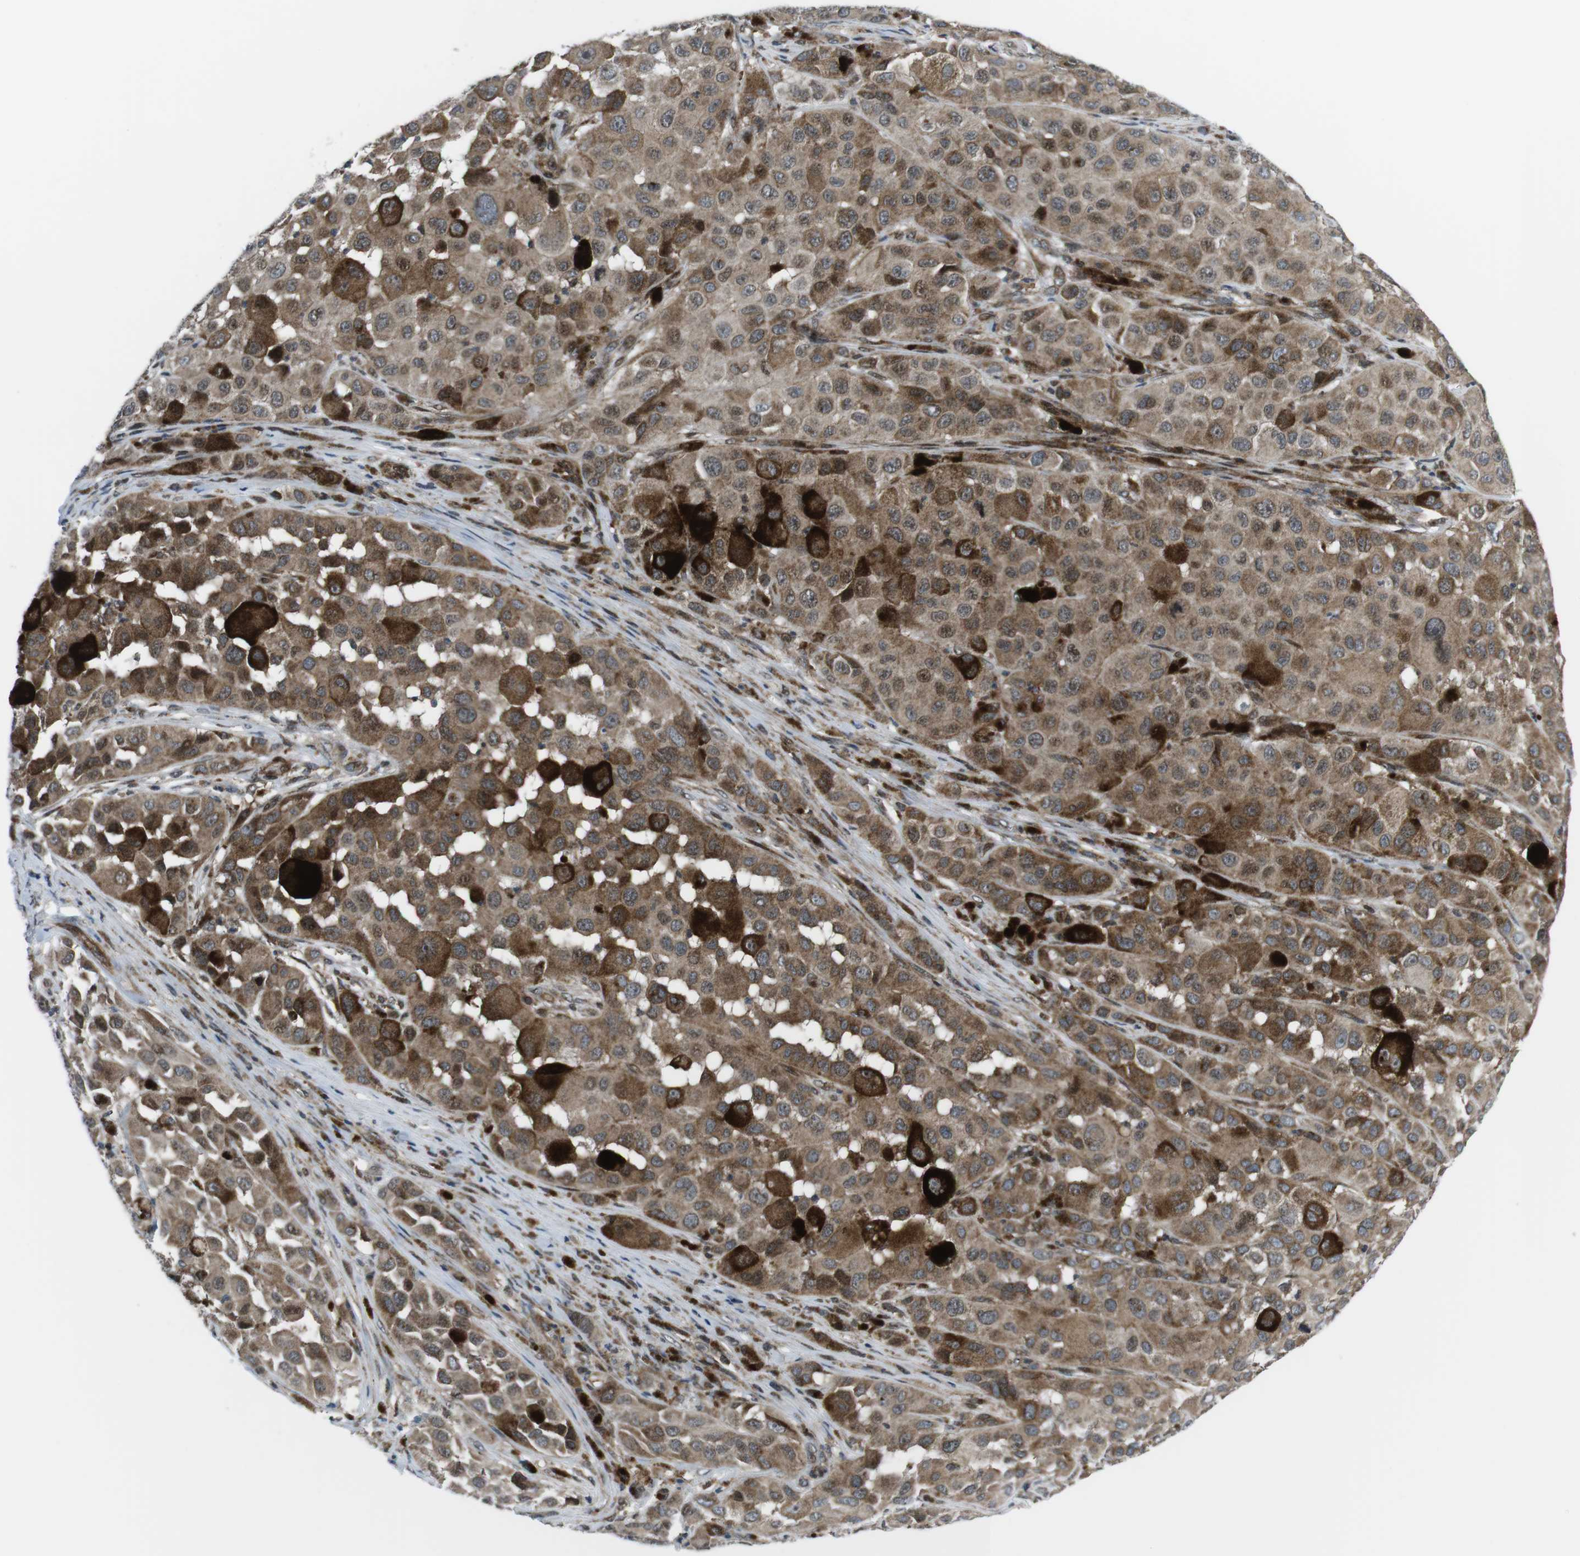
{"staining": {"intensity": "moderate", "quantity": "25%-75%", "location": "cytoplasmic/membranous"}, "tissue": "melanoma", "cell_type": "Tumor cells", "image_type": "cancer", "snomed": [{"axis": "morphology", "description": "Malignant melanoma, NOS"}, {"axis": "topography", "description": "Skin"}], "caption": "Tumor cells demonstrate medium levels of moderate cytoplasmic/membranous expression in approximately 25%-75% of cells in human malignant melanoma.", "gene": "CUL7", "patient": {"sex": "male", "age": 96}}